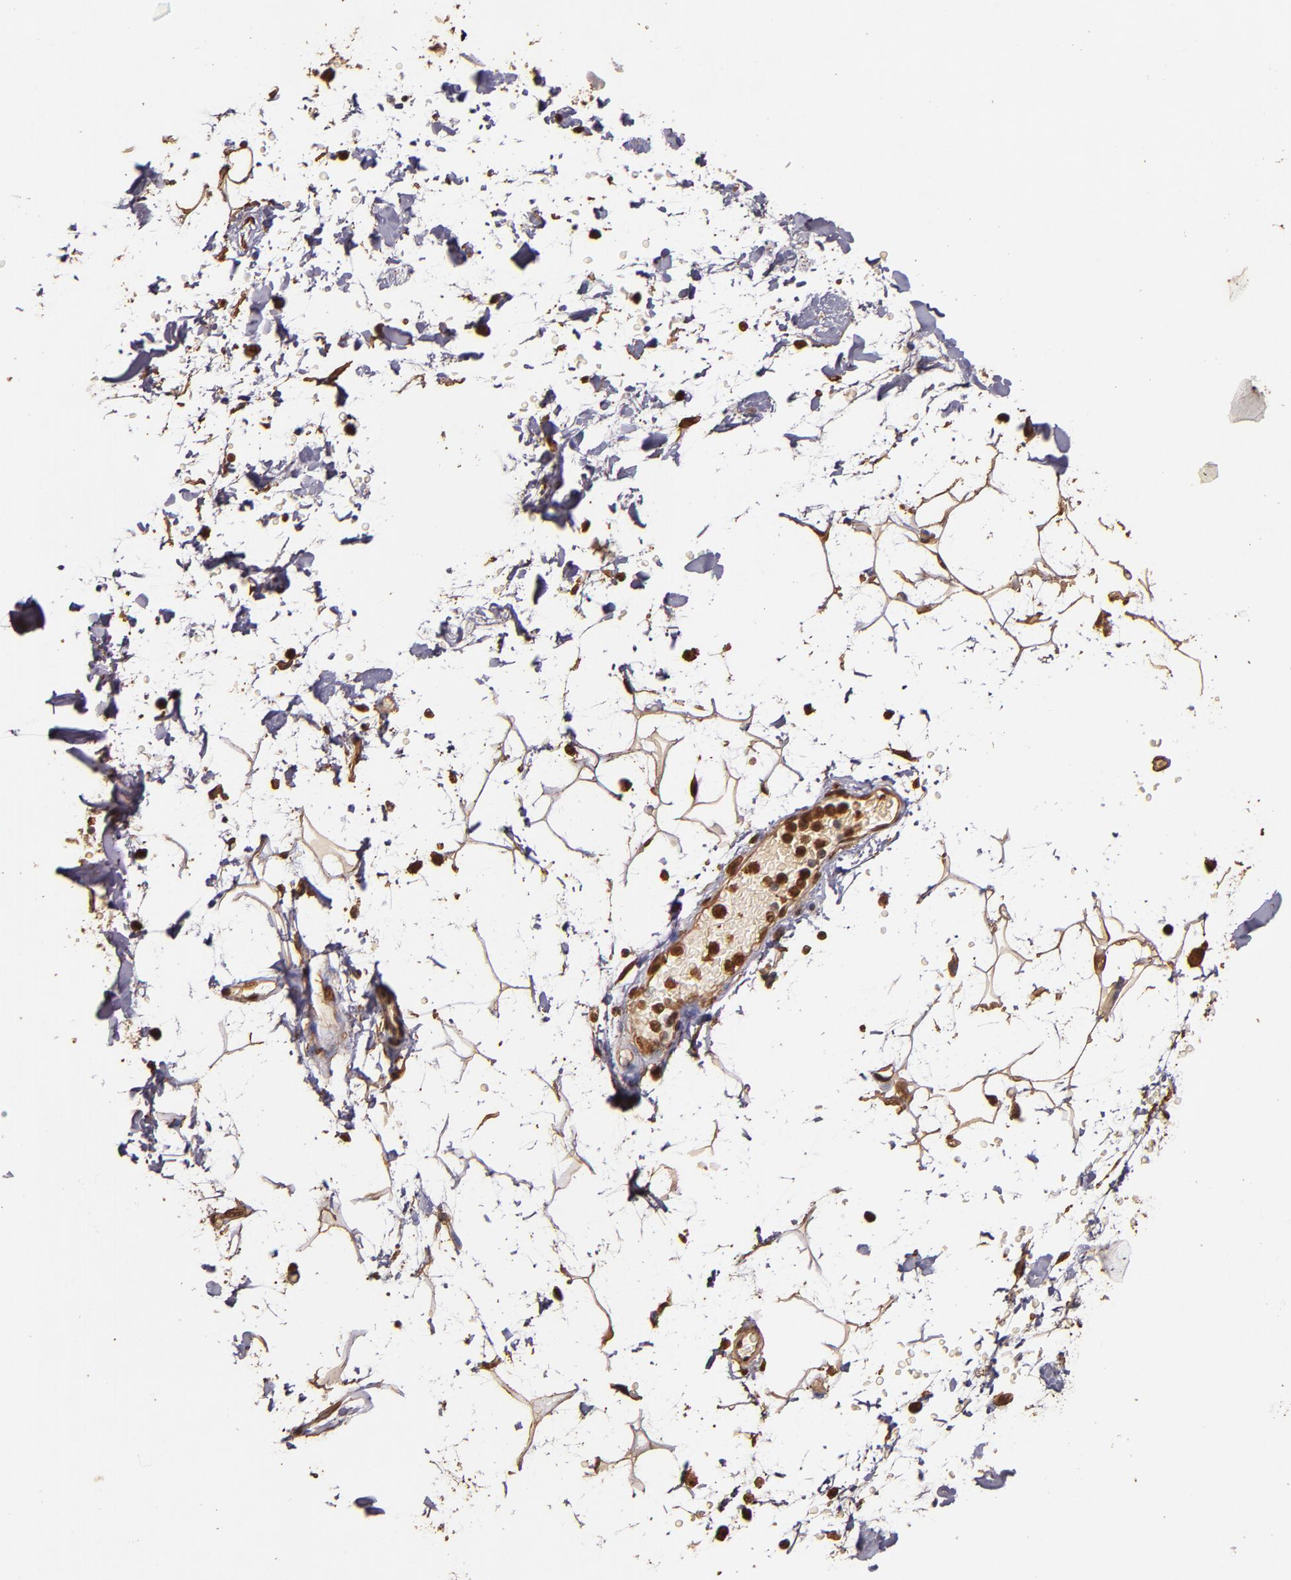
{"staining": {"intensity": "moderate", "quantity": ">75%", "location": "cytoplasmic/membranous,nuclear"}, "tissue": "adipose tissue", "cell_type": "Adipocytes", "image_type": "normal", "snomed": [{"axis": "morphology", "description": "Normal tissue, NOS"}, {"axis": "topography", "description": "Soft tissue"}], "caption": "Immunohistochemical staining of benign human adipose tissue shows moderate cytoplasmic/membranous,nuclear protein positivity in about >75% of adipocytes.", "gene": "S100A6", "patient": {"sex": "male", "age": 72}}